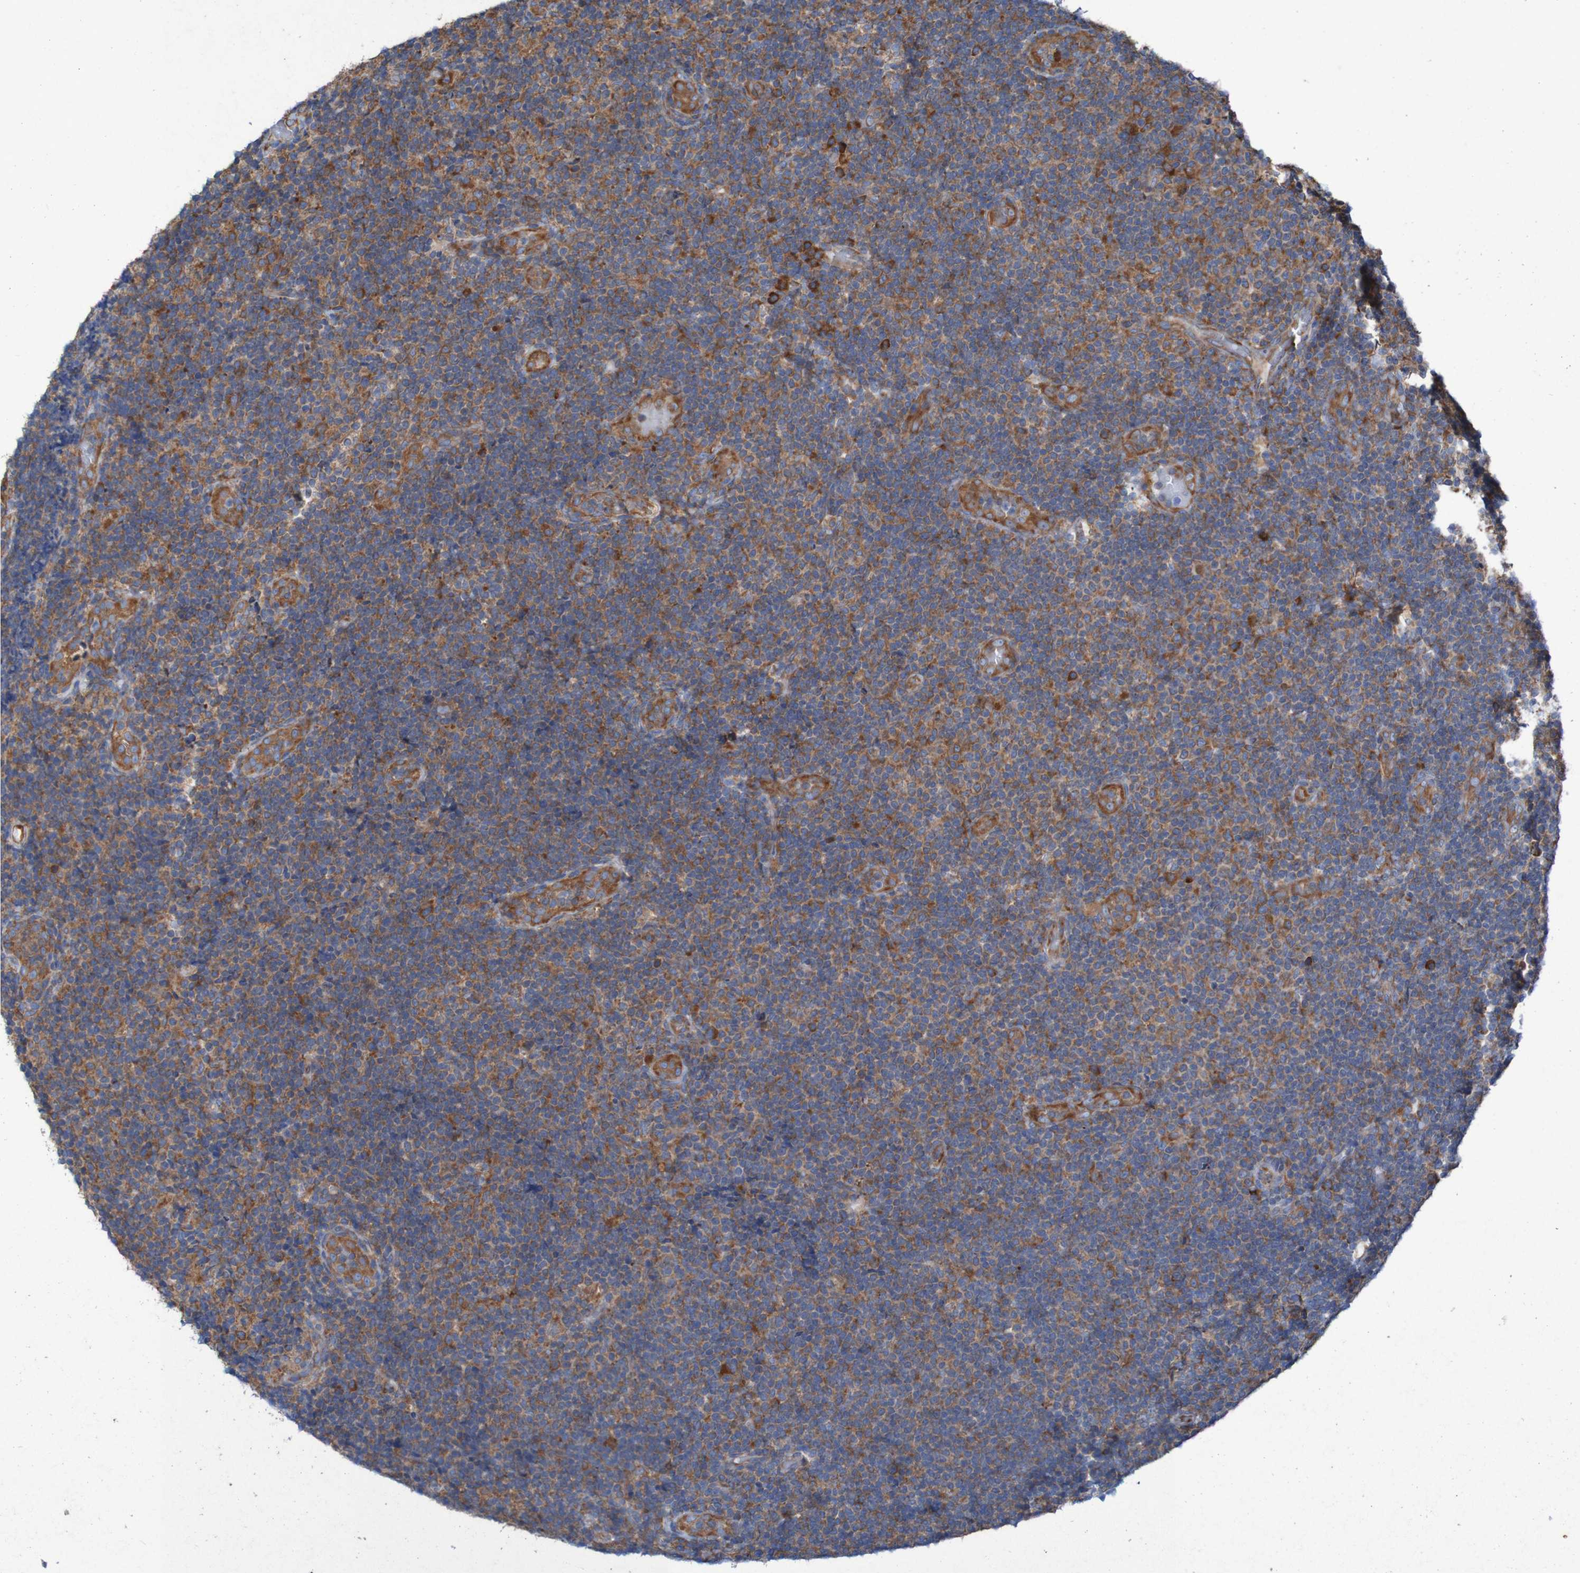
{"staining": {"intensity": "moderate", "quantity": ">75%", "location": "cytoplasmic/membranous"}, "tissue": "lymphoma", "cell_type": "Tumor cells", "image_type": "cancer", "snomed": [{"axis": "morphology", "description": "Malignant lymphoma, non-Hodgkin's type, Low grade"}, {"axis": "topography", "description": "Lymph node"}], "caption": "There is medium levels of moderate cytoplasmic/membranous expression in tumor cells of lymphoma, as demonstrated by immunohistochemical staining (brown color).", "gene": "RPL10", "patient": {"sex": "male", "age": 83}}